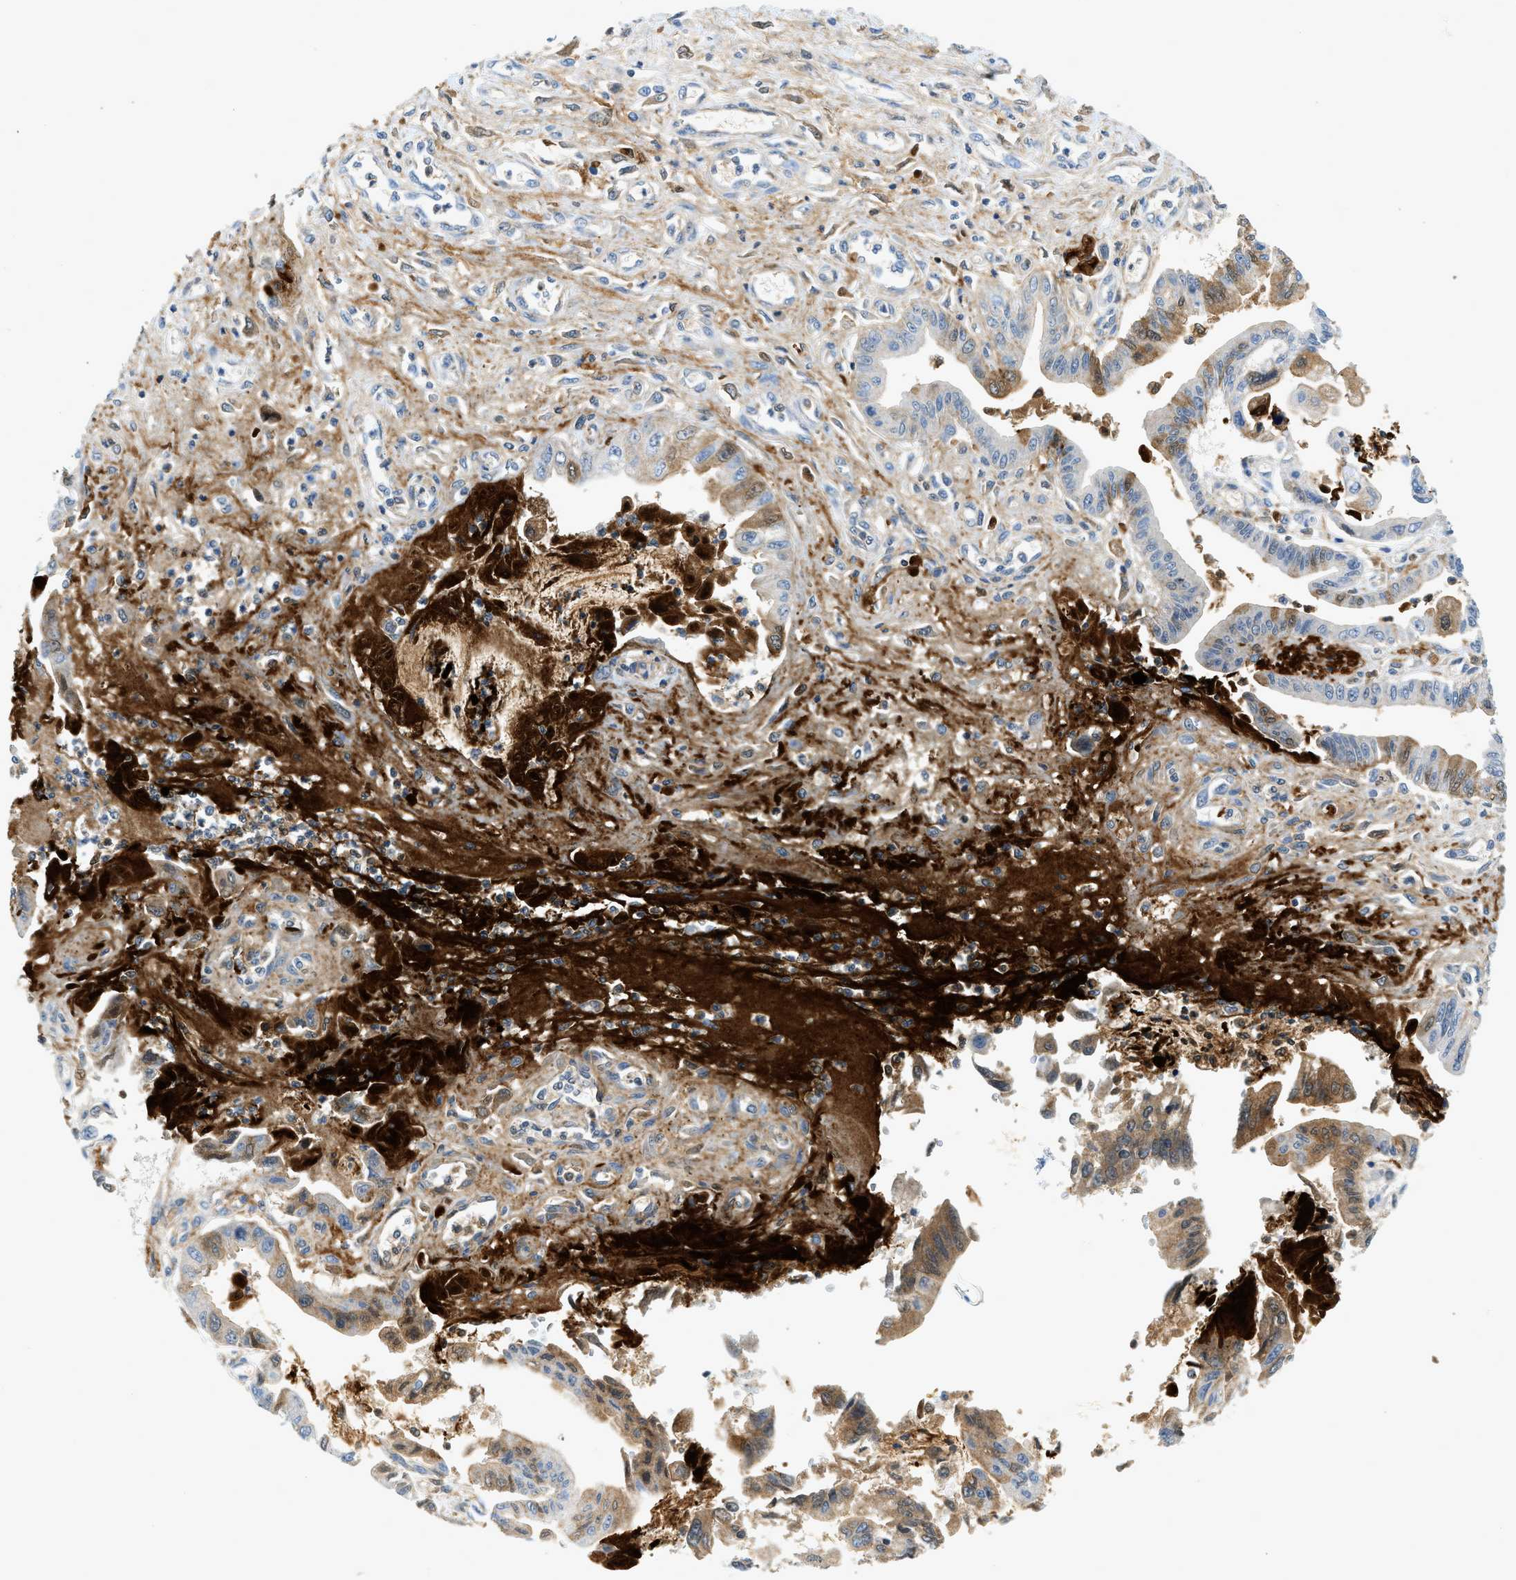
{"staining": {"intensity": "moderate", "quantity": "25%-75%", "location": "cytoplasmic/membranous"}, "tissue": "pancreatic cancer", "cell_type": "Tumor cells", "image_type": "cancer", "snomed": [{"axis": "morphology", "description": "Adenocarcinoma, NOS"}, {"axis": "topography", "description": "Pancreas"}], "caption": "Human pancreatic cancer stained with a brown dye reveals moderate cytoplasmic/membranous positive positivity in about 25%-75% of tumor cells.", "gene": "F2", "patient": {"sex": "male", "age": 56}}